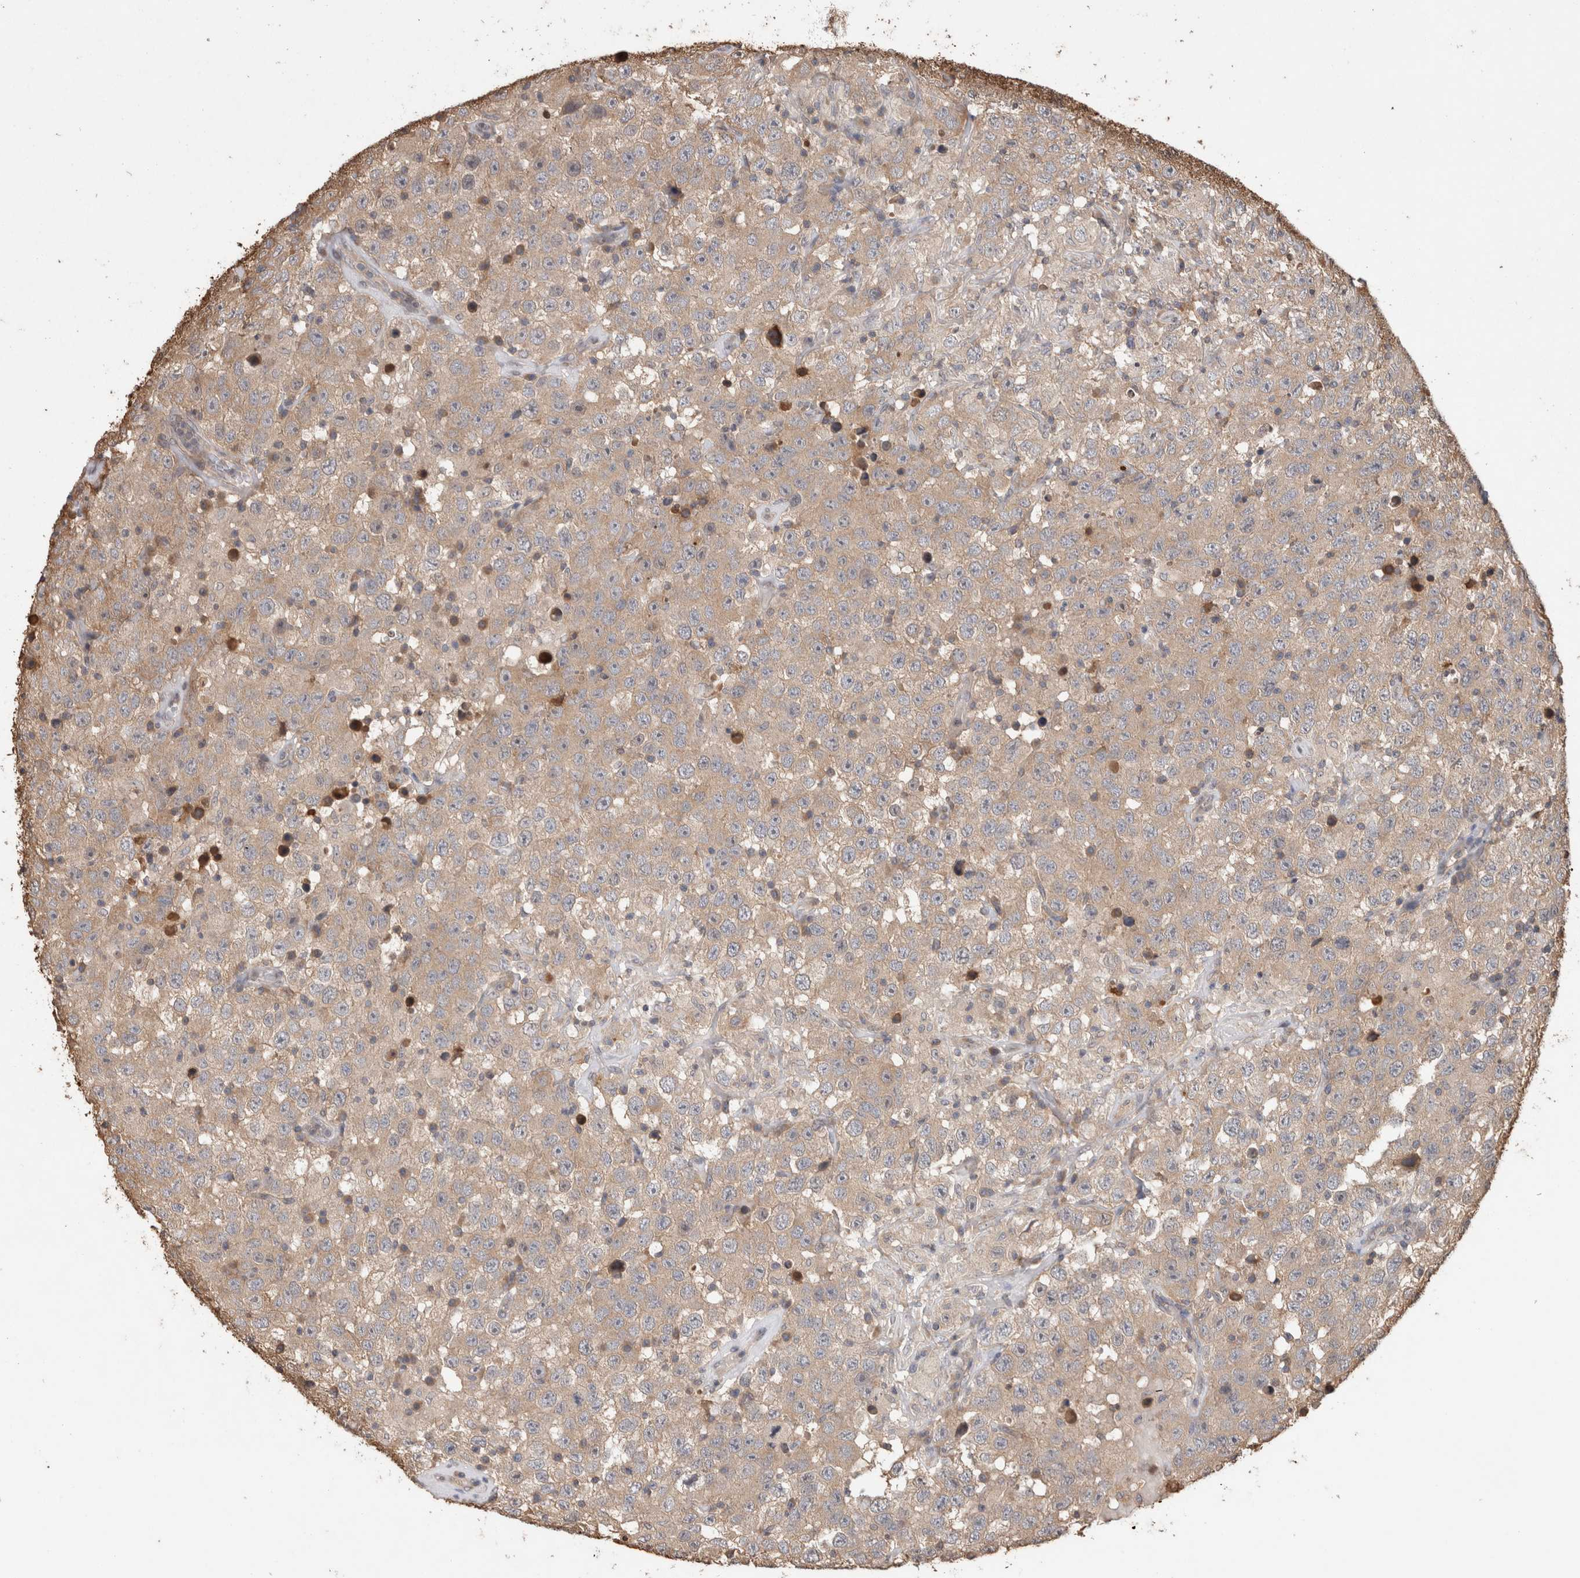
{"staining": {"intensity": "weak", "quantity": ">75%", "location": "cytoplasmic/membranous"}, "tissue": "testis cancer", "cell_type": "Tumor cells", "image_type": "cancer", "snomed": [{"axis": "morphology", "description": "Seminoma, NOS"}, {"axis": "topography", "description": "Testis"}], "caption": "Protein expression analysis of testis cancer shows weak cytoplasmic/membranous positivity in about >75% of tumor cells. Using DAB (brown) and hematoxylin (blue) stains, captured at high magnification using brightfield microscopy.", "gene": "TRIM5", "patient": {"sex": "male", "age": 41}}